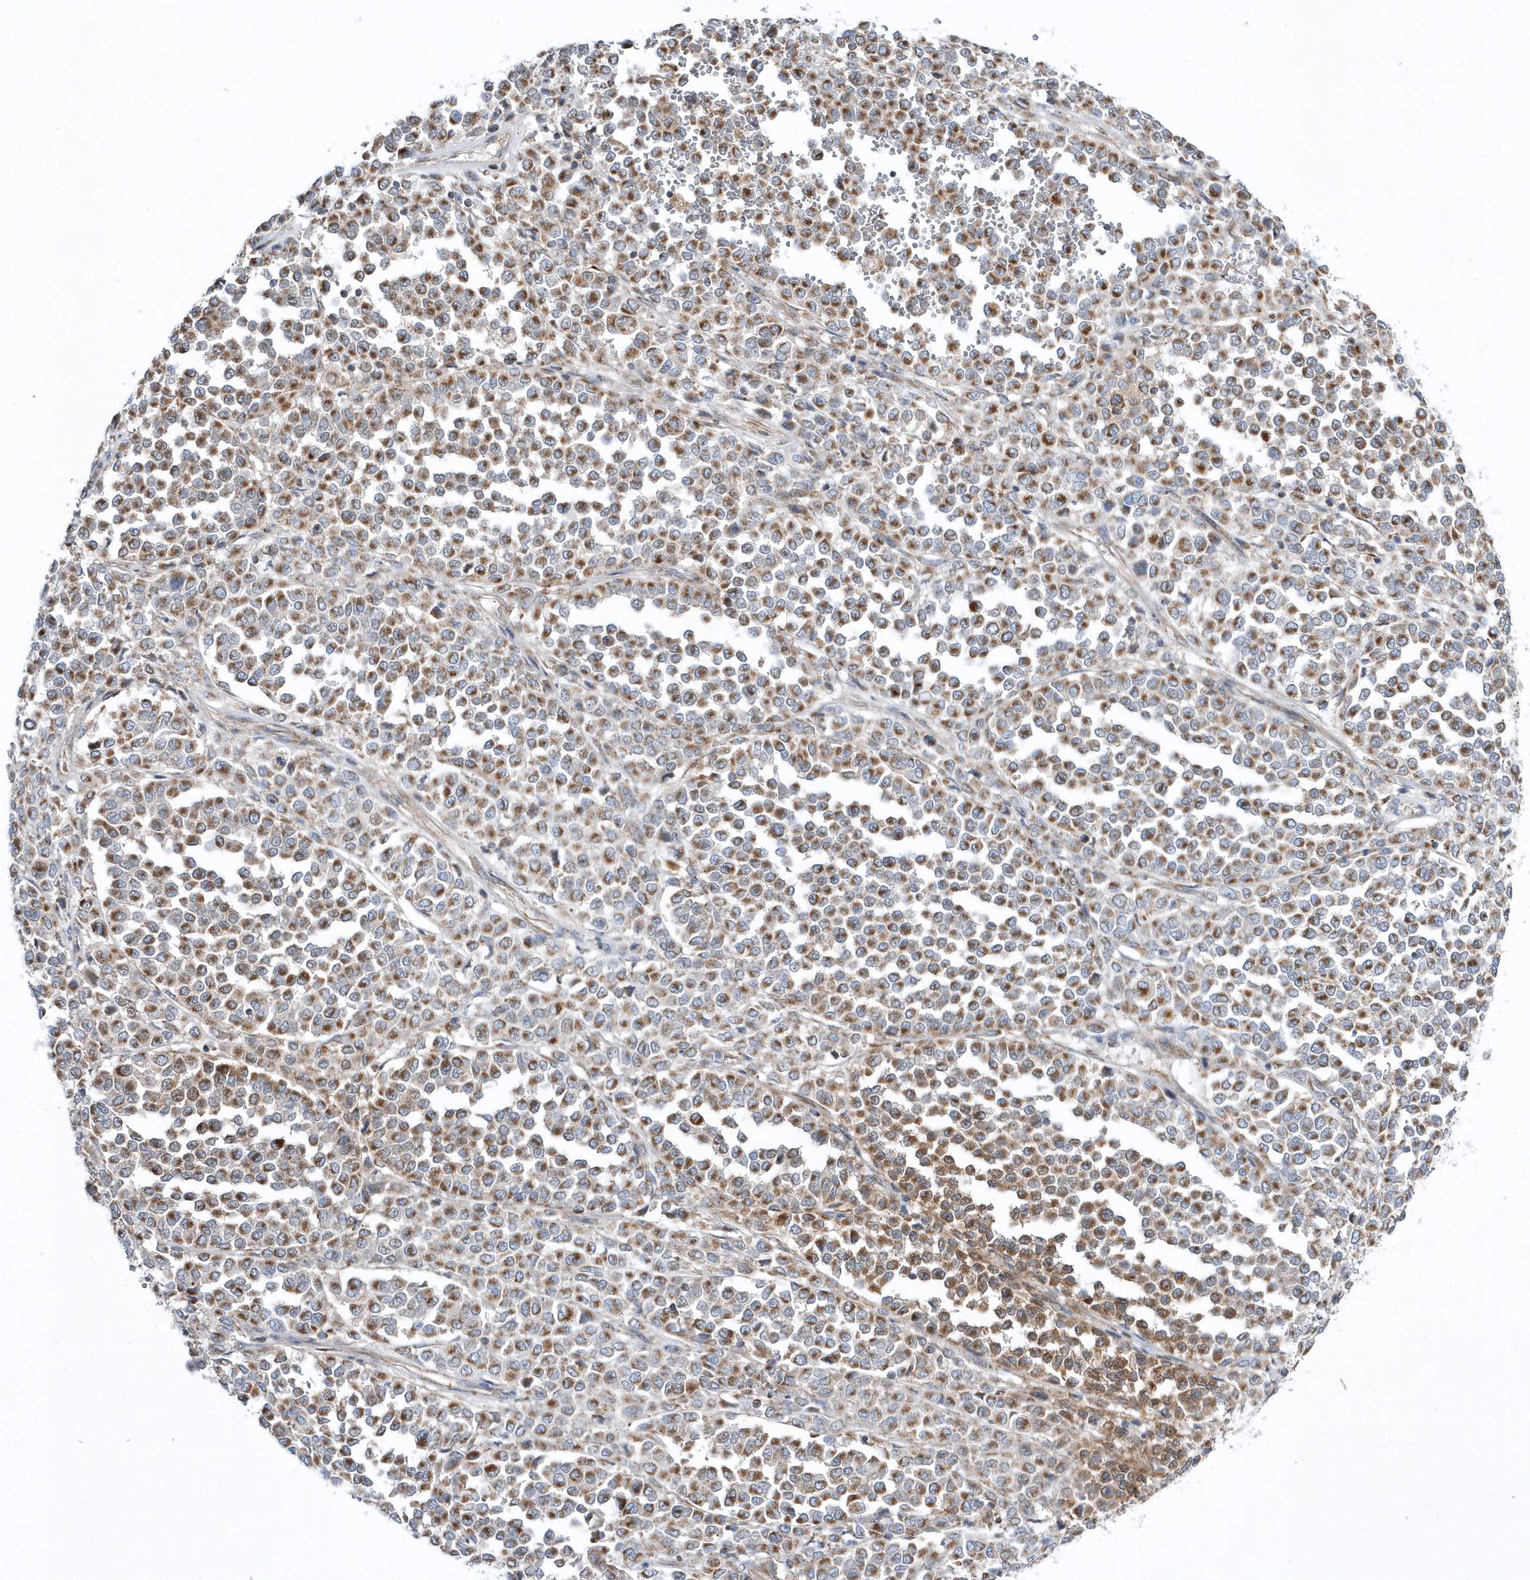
{"staining": {"intensity": "moderate", "quantity": ">75%", "location": "cytoplasmic/membranous"}, "tissue": "melanoma", "cell_type": "Tumor cells", "image_type": "cancer", "snomed": [{"axis": "morphology", "description": "Malignant melanoma, Metastatic site"}, {"axis": "topography", "description": "Pancreas"}], "caption": "Immunohistochemistry histopathology image of neoplastic tissue: malignant melanoma (metastatic site) stained using IHC demonstrates medium levels of moderate protein expression localized specifically in the cytoplasmic/membranous of tumor cells, appearing as a cytoplasmic/membranous brown color.", "gene": "OPA1", "patient": {"sex": "female", "age": 30}}